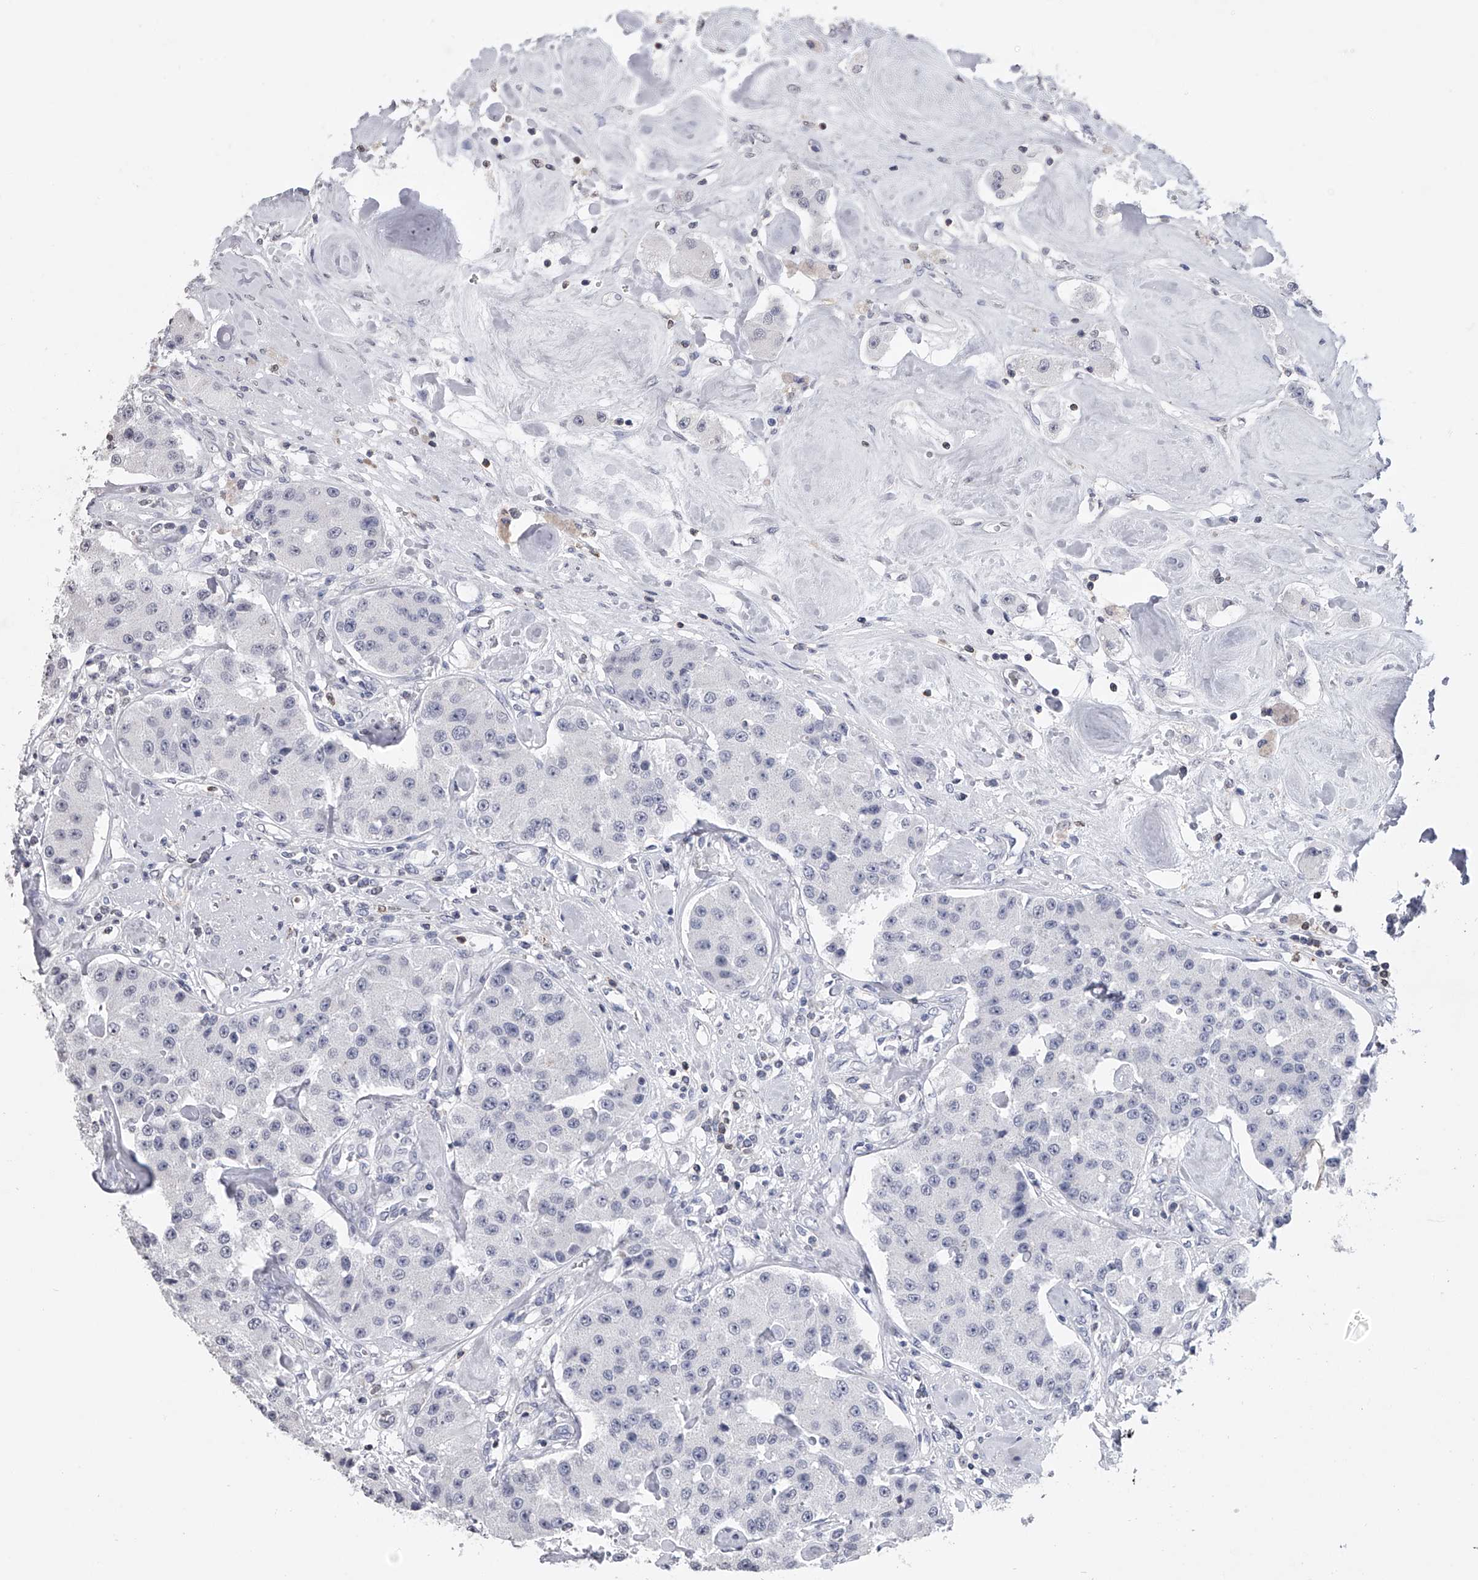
{"staining": {"intensity": "negative", "quantity": "none", "location": "none"}, "tissue": "carcinoid", "cell_type": "Tumor cells", "image_type": "cancer", "snomed": [{"axis": "morphology", "description": "Carcinoid, malignant, NOS"}, {"axis": "topography", "description": "Pancreas"}], "caption": "Tumor cells show no significant protein staining in carcinoid (malignant). Brightfield microscopy of IHC stained with DAB (brown) and hematoxylin (blue), captured at high magnification.", "gene": "TASP1", "patient": {"sex": "male", "age": 41}}